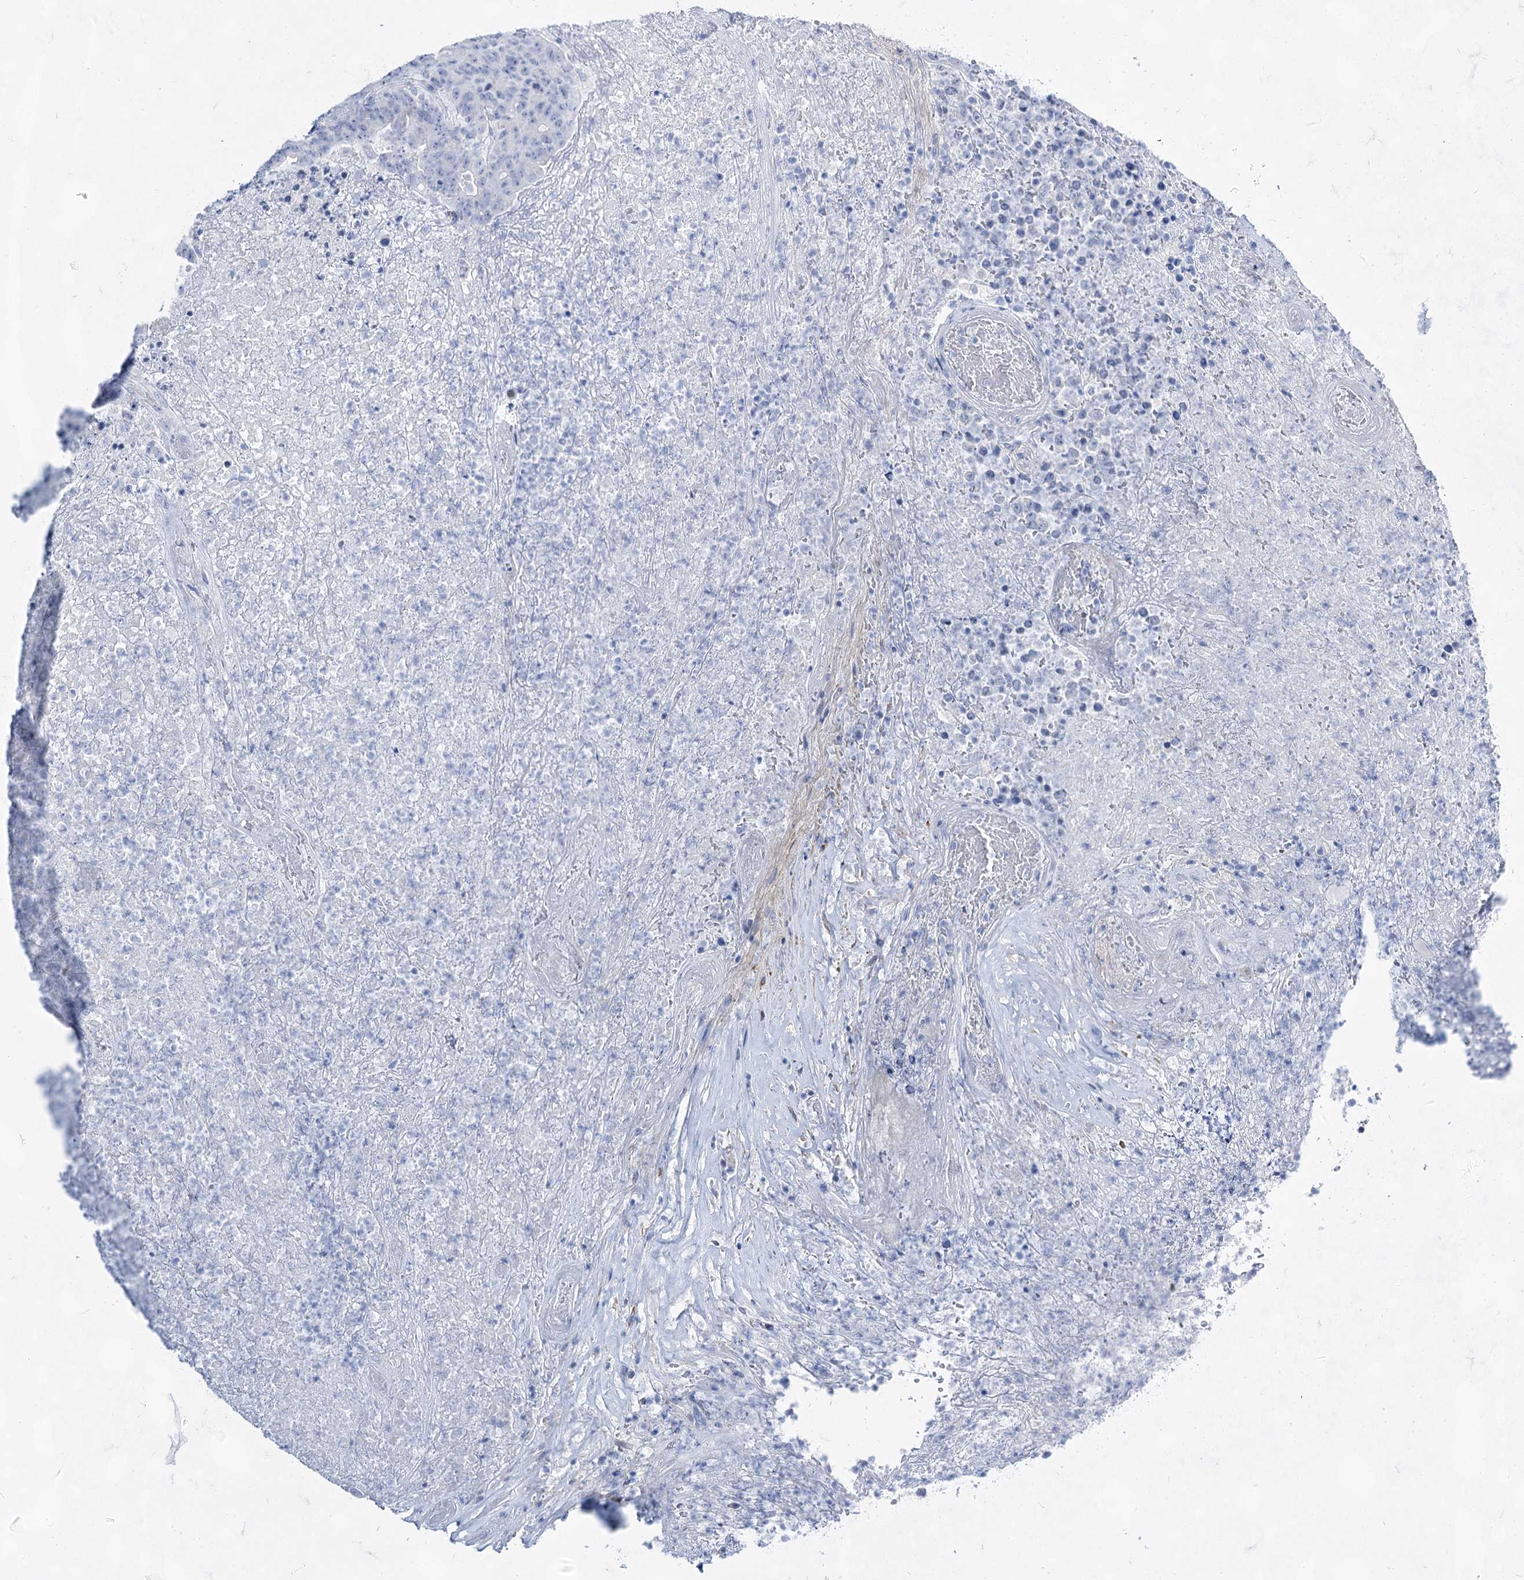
{"staining": {"intensity": "negative", "quantity": "none", "location": "none"}, "tissue": "colorectal cancer", "cell_type": "Tumor cells", "image_type": "cancer", "snomed": [{"axis": "morphology", "description": "Adenocarcinoma, NOS"}, {"axis": "topography", "description": "Colon"}], "caption": "A micrograph of human adenocarcinoma (colorectal) is negative for staining in tumor cells.", "gene": "ACRV1", "patient": {"sex": "female", "age": 75}}